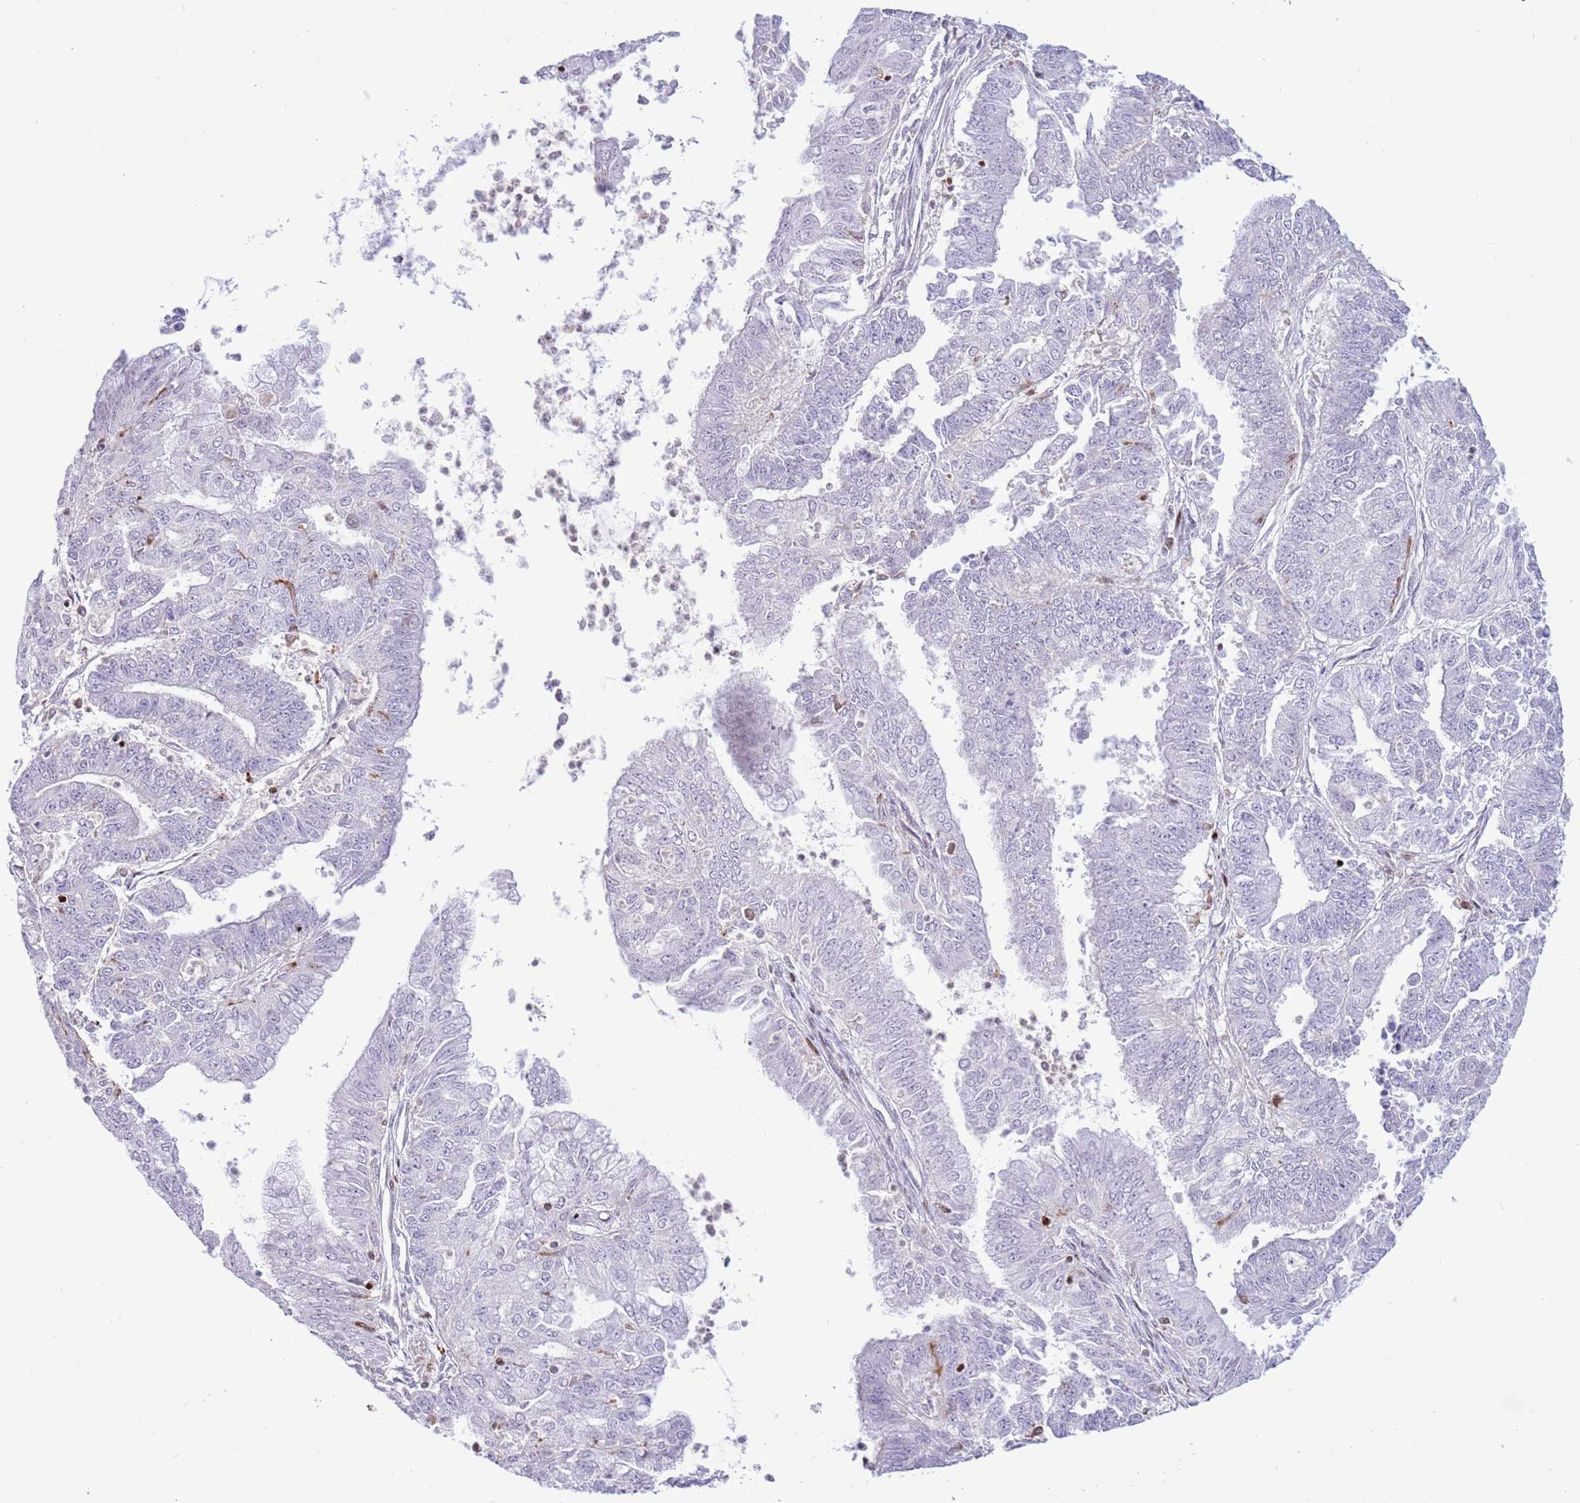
{"staining": {"intensity": "negative", "quantity": "none", "location": "none"}, "tissue": "endometrial cancer", "cell_type": "Tumor cells", "image_type": "cancer", "snomed": [{"axis": "morphology", "description": "Adenocarcinoma, NOS"}, {"axis": "topography", "description": "Endometrium"}], "caption": "Immunohistochemical staining of endometrial cancer demonstrates no significant staining in tumor cells.", "gene": "ANO8", "patient": {"sex": "female", "age": 73}}